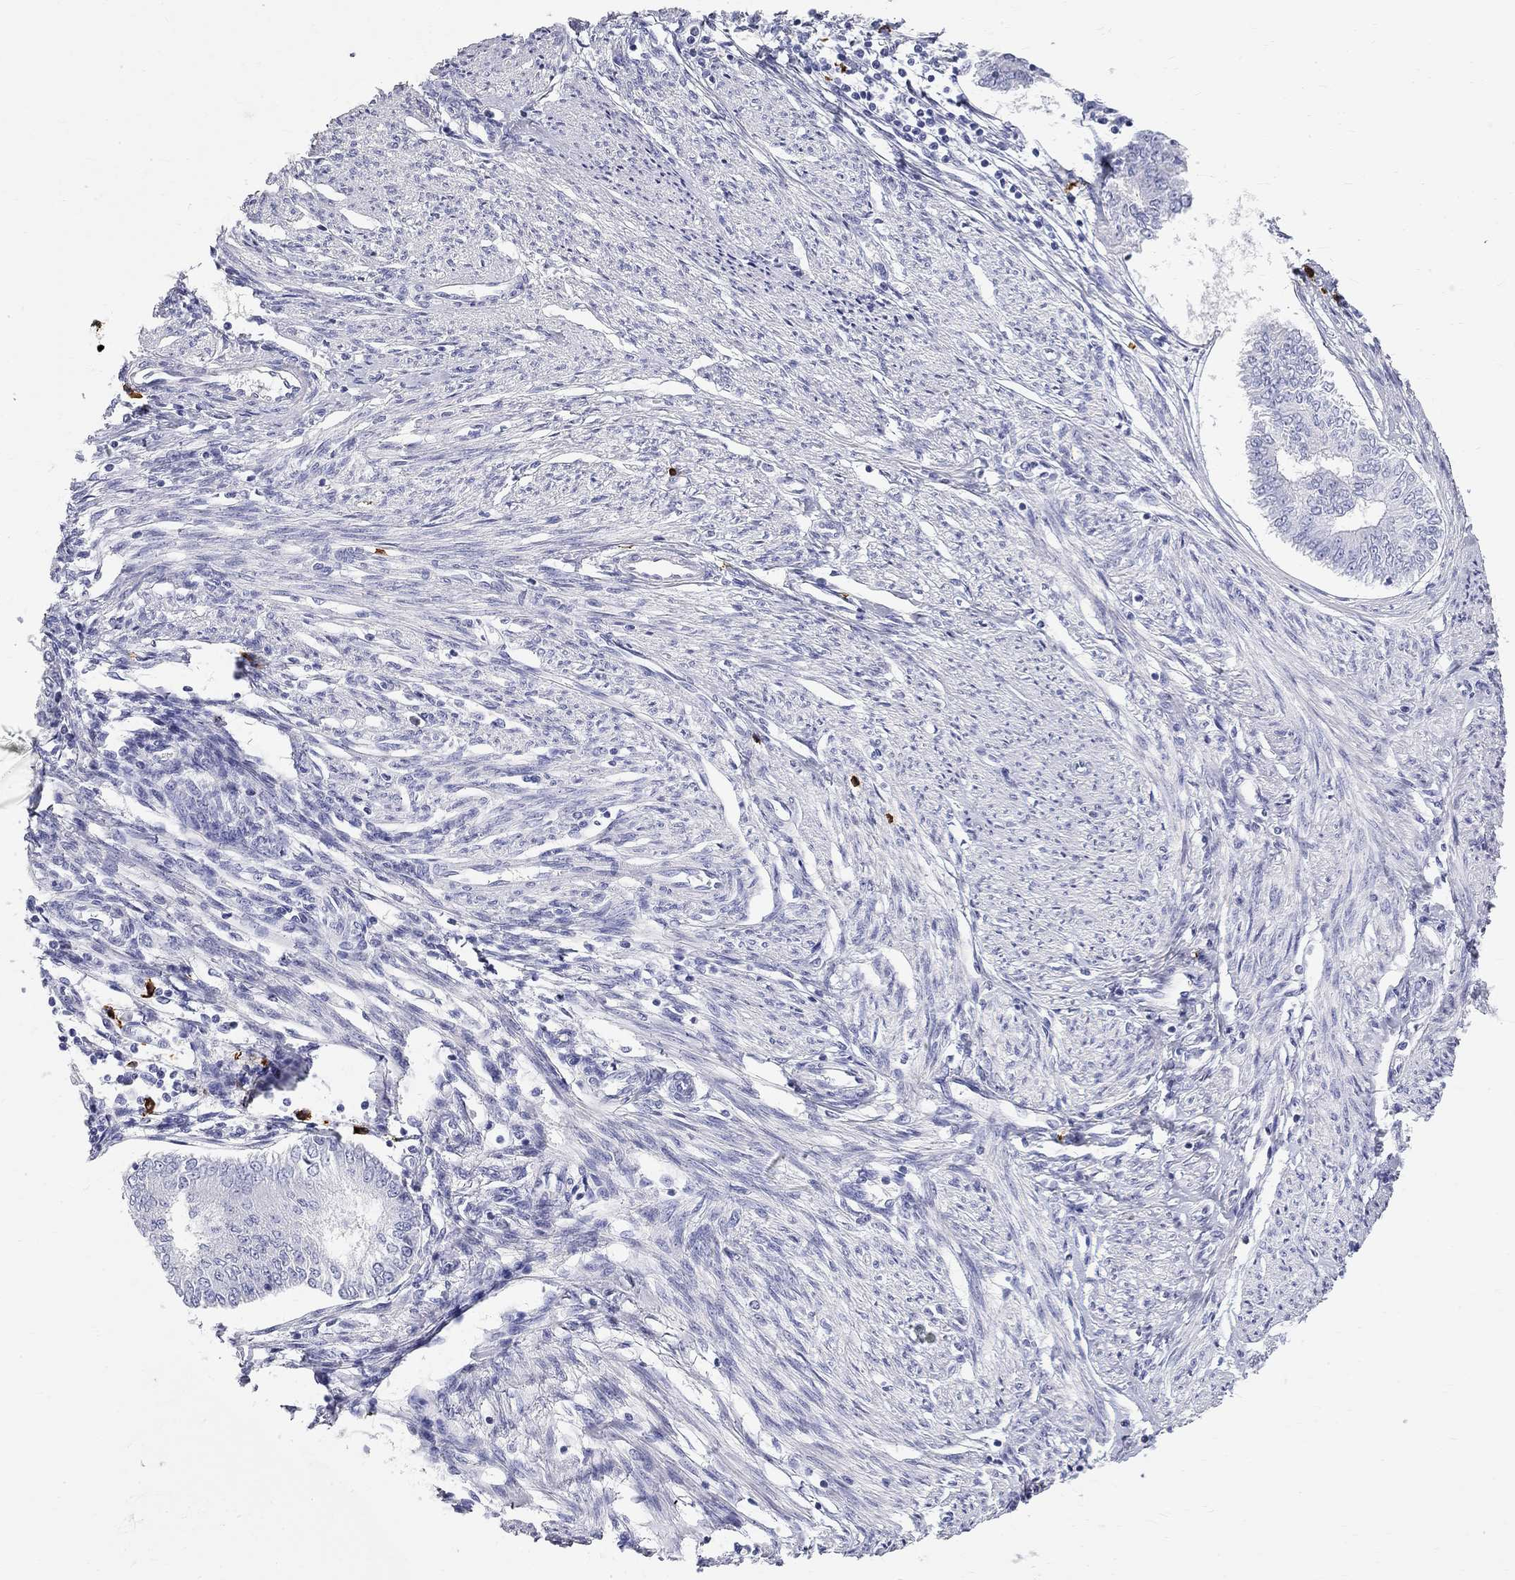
{"staining": {"intensity": "negative", "quantity": "none", "location": "none"}, "tissue": "endometrial cancer", "cell_type": "Tumor cells", "image_type": "cancer", "snomed": [{"axis": "morphology", "description": "Adenocarcinoma, NOS"}, {"axis": "topography", "description": "Endometrium"}], "caption": "IHC photomicrograph of human adenocarcinoma (endometrial) stained for a protein (brown), which displays no staining in tumor cells.", "gene": "PHOX2B", "patient": {"sex": "female", "age": 68}}